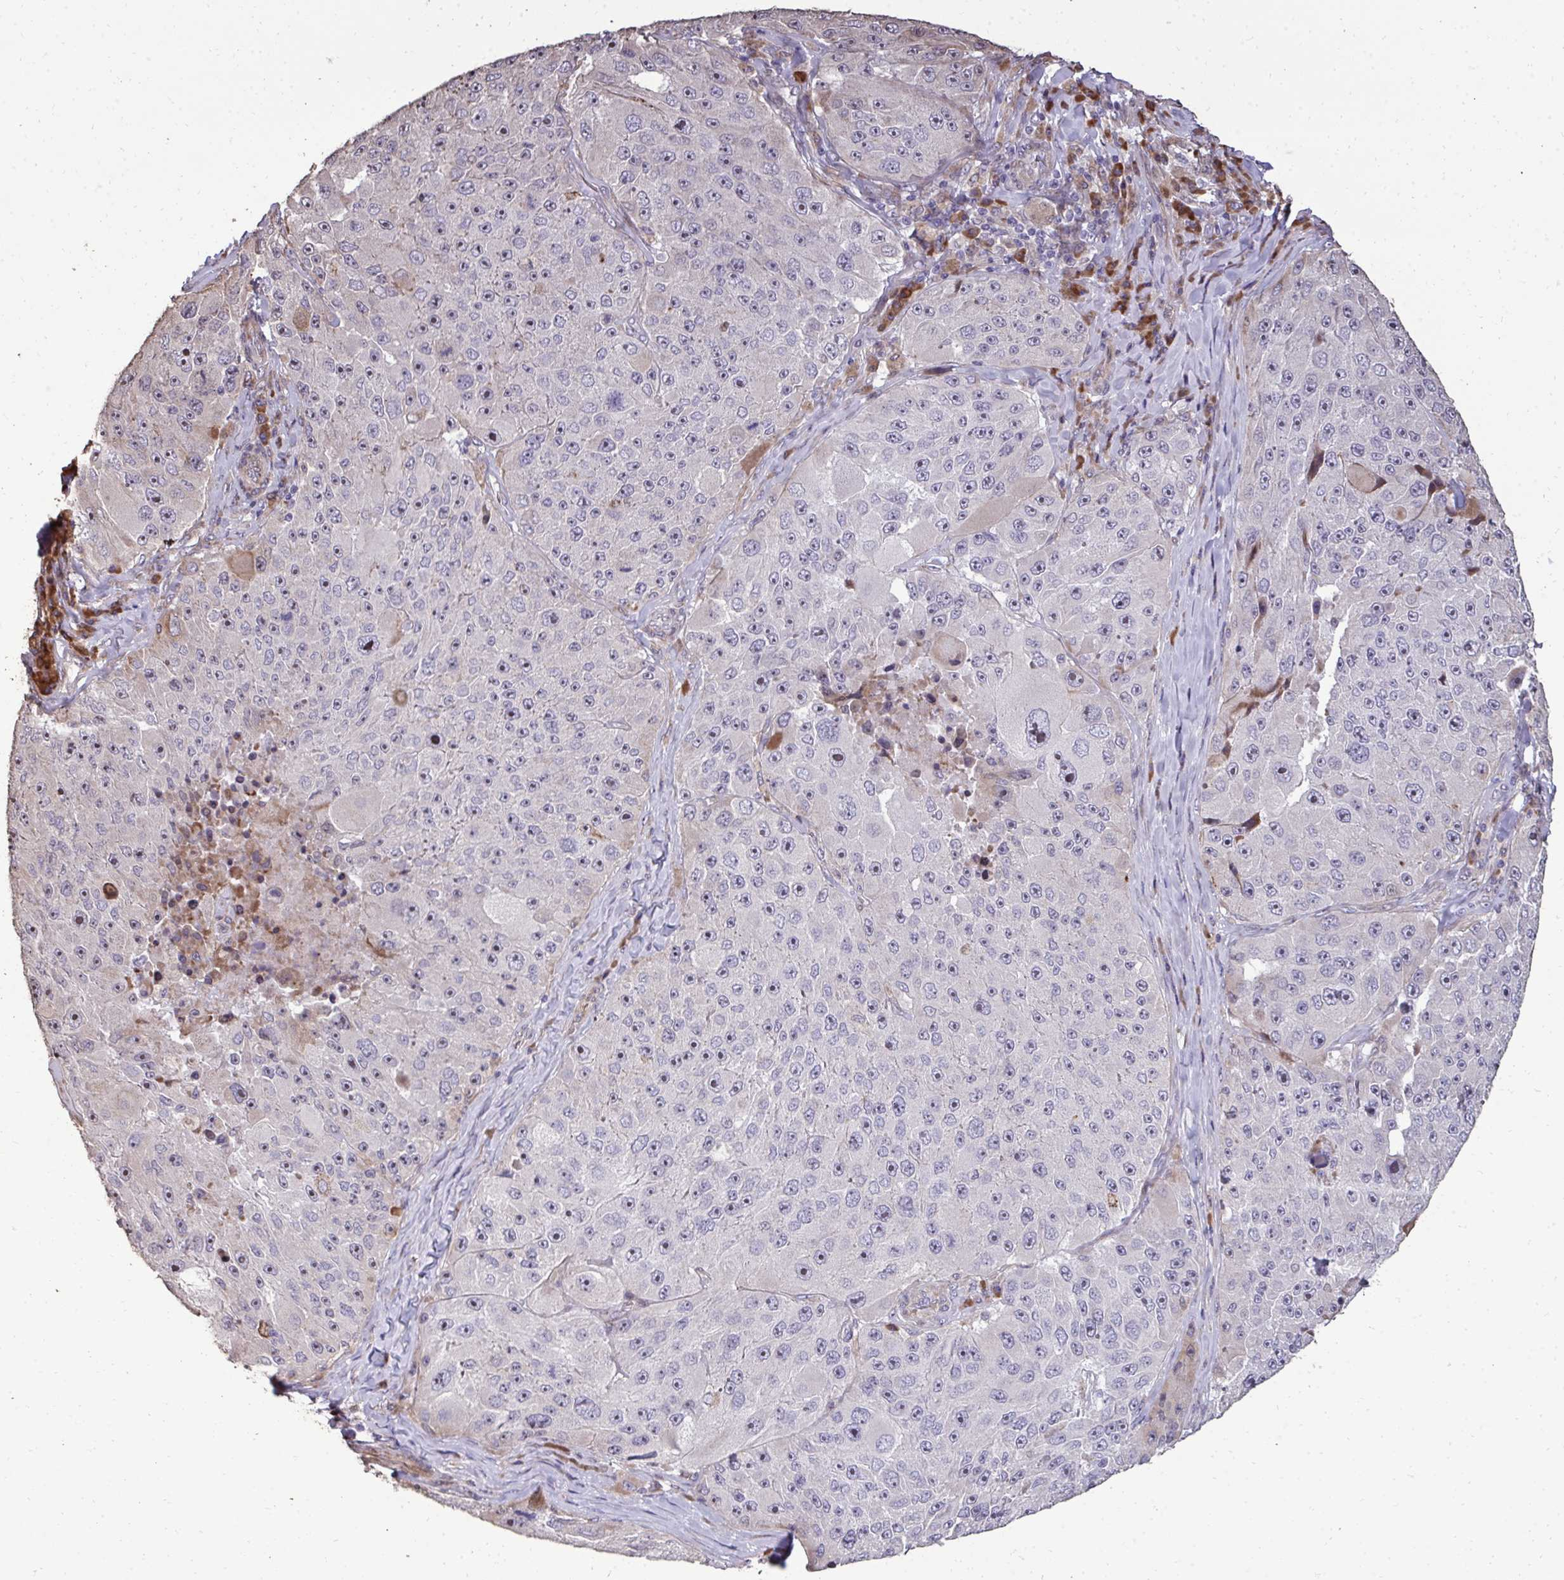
{"staining": {"intensity": "negative", "quantity": "none", "location": "none"}, "tissue": "melanoma", "cell_type": "Tumor cells", "image_type": "cancer", "snomed": [{"axis": "morphology", "description": "Malignant melanoma, Metastatic site"}, {"axis": "topography", "description": "Lymph node"}], "caption": "A high-resolution histopathology image shows IHC staining of melanoma, which shows no significant positivity in tumor cells.", "gene": "FIBCD1", "patient": {"sex": "male", "age": 62}}